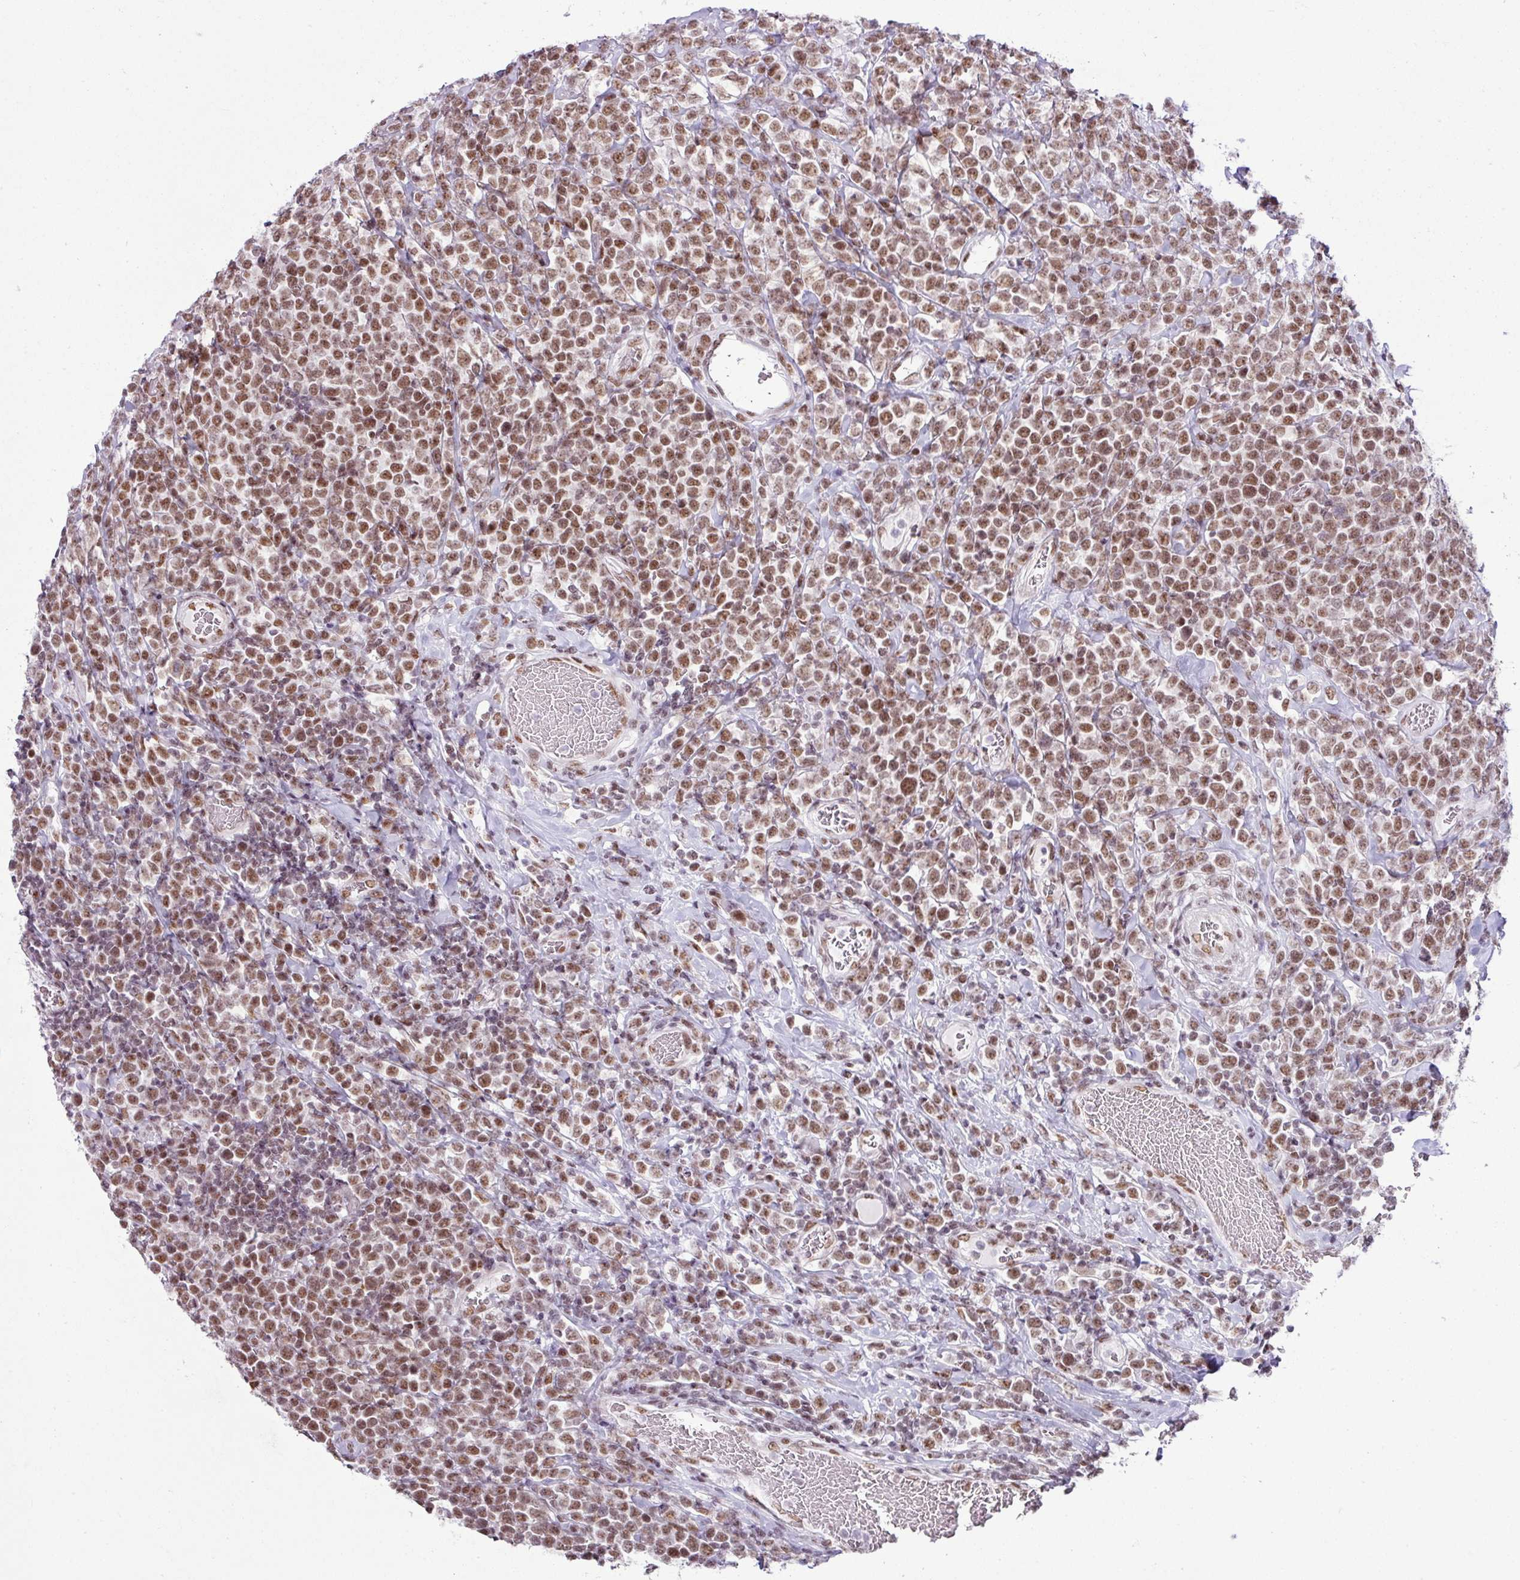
{"staining": {"intensity": "moderate", "quantity": ">75%", "location": "nuclear"}, "tissue": "lymphoma", "cell_type": "Tumor cells", "image_type": "cancer", "snomed": [{"axis": "morphology", "description": "Malignant lymphoma, non-Hodgkin's type, High grade"}, {"axis": "topography", "description": "Soft tissue"}], "caption": "Immunohistochemical staining of lymphoma exhibits medium levels of moderate nuclear protein expression in approximately >75% of tumor cells. (Stains: DAB (3,3'-diaminobenzidine) in brown, nuclei in blue, Microscopy: brightfield microscopy at high magnification).", "gene": "ARL6IP4", "patient": {"sex": "female", "age": 56}}